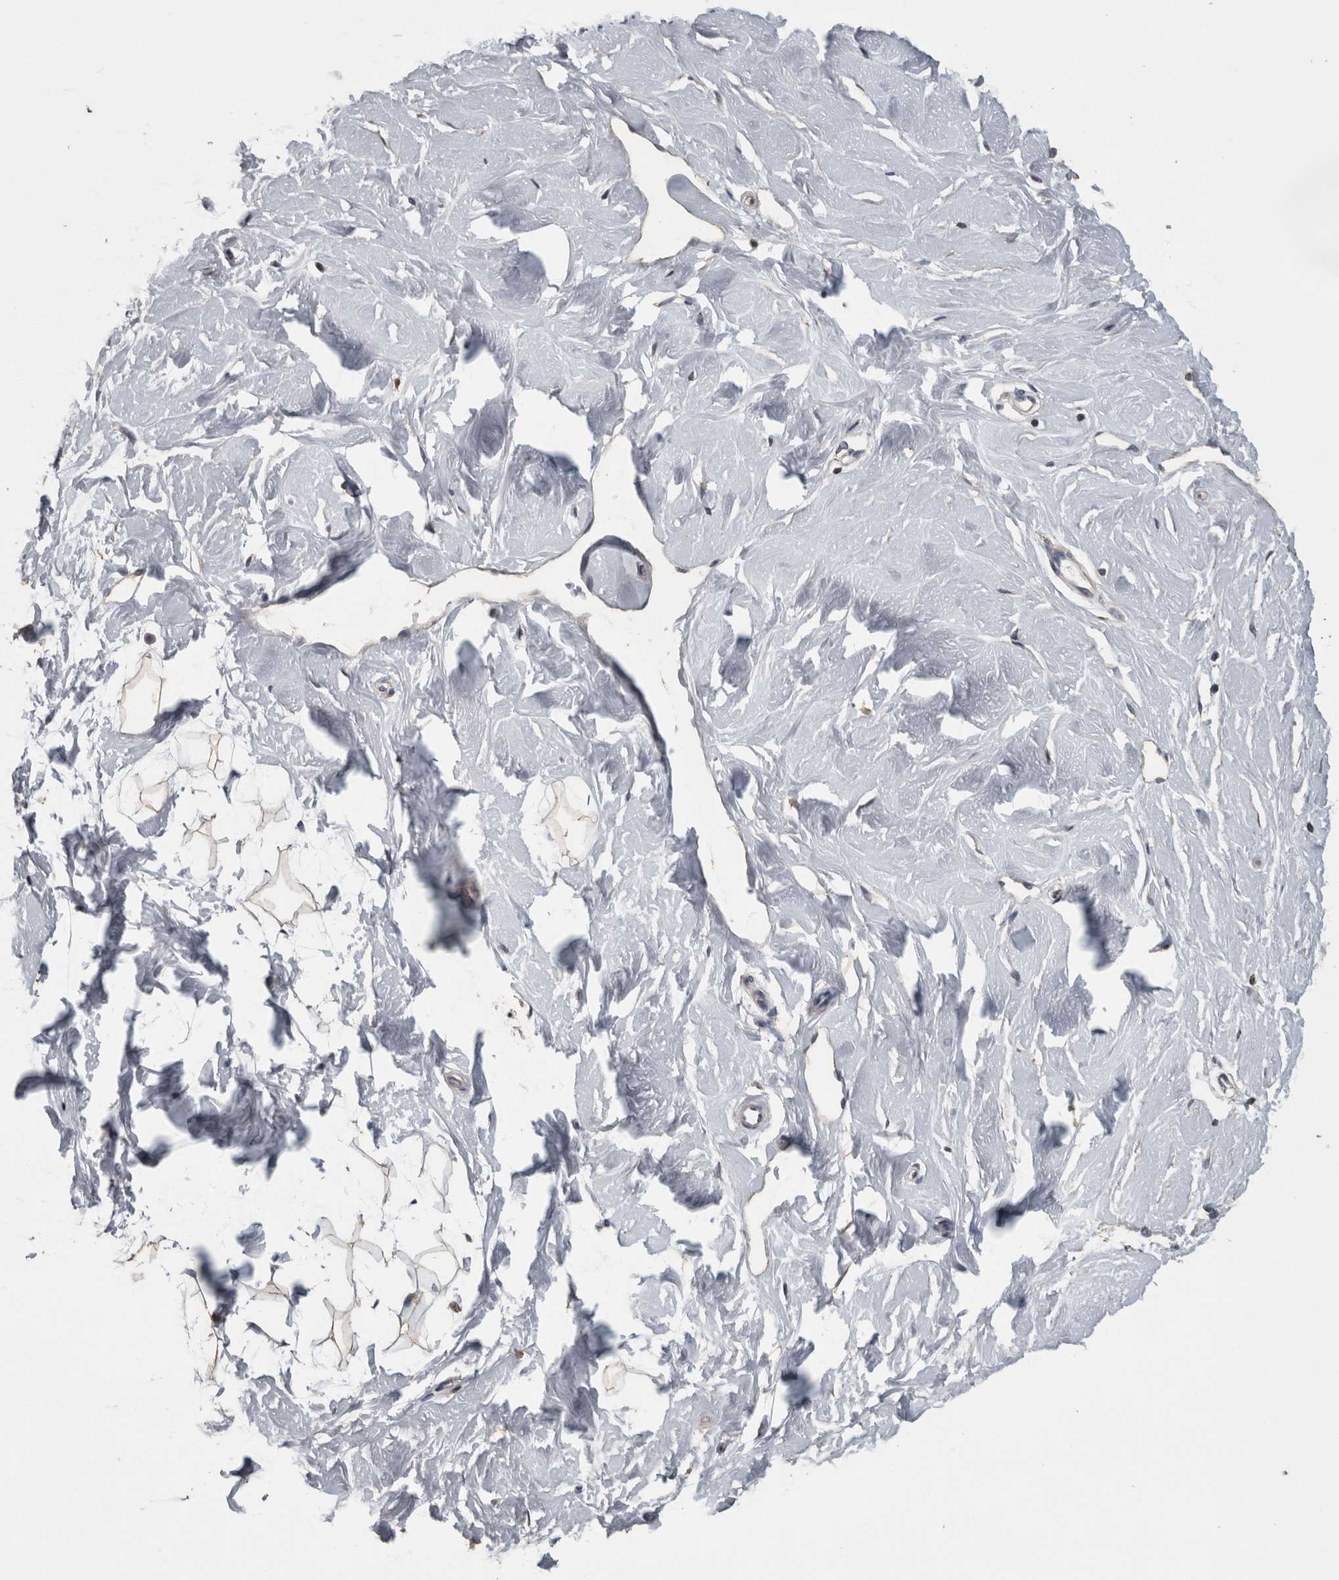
{"staining": {"intensity": "weak", "quantity": ">75%", "location": "cytoplasmic/membranous"}, "tissue": "breast", "cell_type": "Adipocytes", "image_type": "normal", "snomed": [{"axis": "morphology", "description": "Normal tissue, NOS"}, {"axis": "topography", "description": "Breast"}], "caption": "High-power microscopy captured an immunohistochemistry (IHC) histopathology image of benign breast, revealing weak cytoplasmic/membranous expression in approximately >75% of adipocytes.", "gene": "ACADM", "patient": {"sex": "female", "age": 23}}